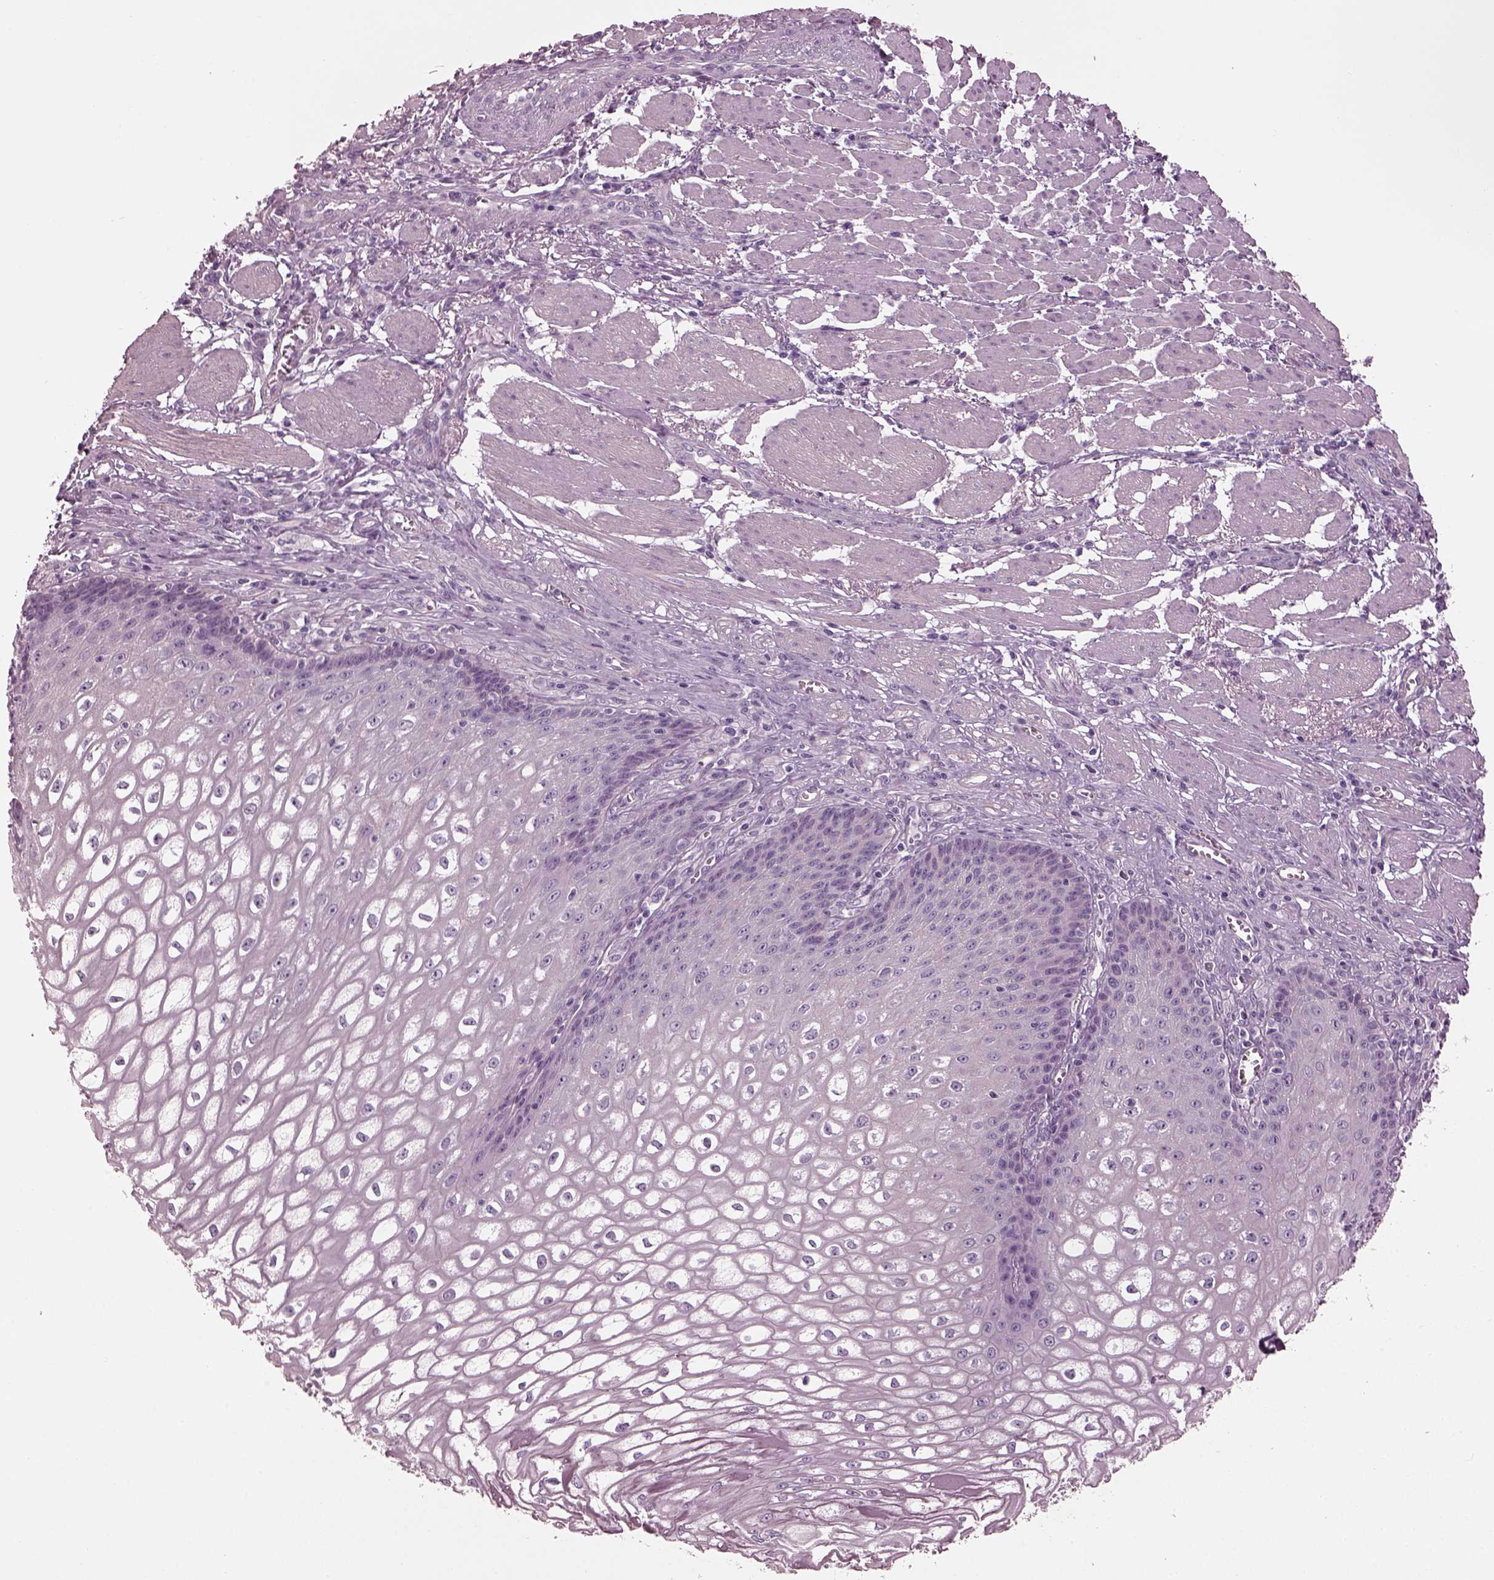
{"staining": {"intensity": "negative", "quantity": "none", "location": "none"}, "tissue": "esophagus", "cell_type": "Squamous epithelial cells", "image_type": "normal", "snomed": [{"axis": "morphology", "description": "Normal tissue, NOS"}, {"axis": "topography", "description": "Esophagus"}], "caption": "This image is of unremarkable esophagus stained with IHC to label a protein in brown with the nuclei are counter-stained blue. There is no staining in squamous epithelial cells.", "gene": "BFSP1", "patient": {"sex": "male", "age": 58}}